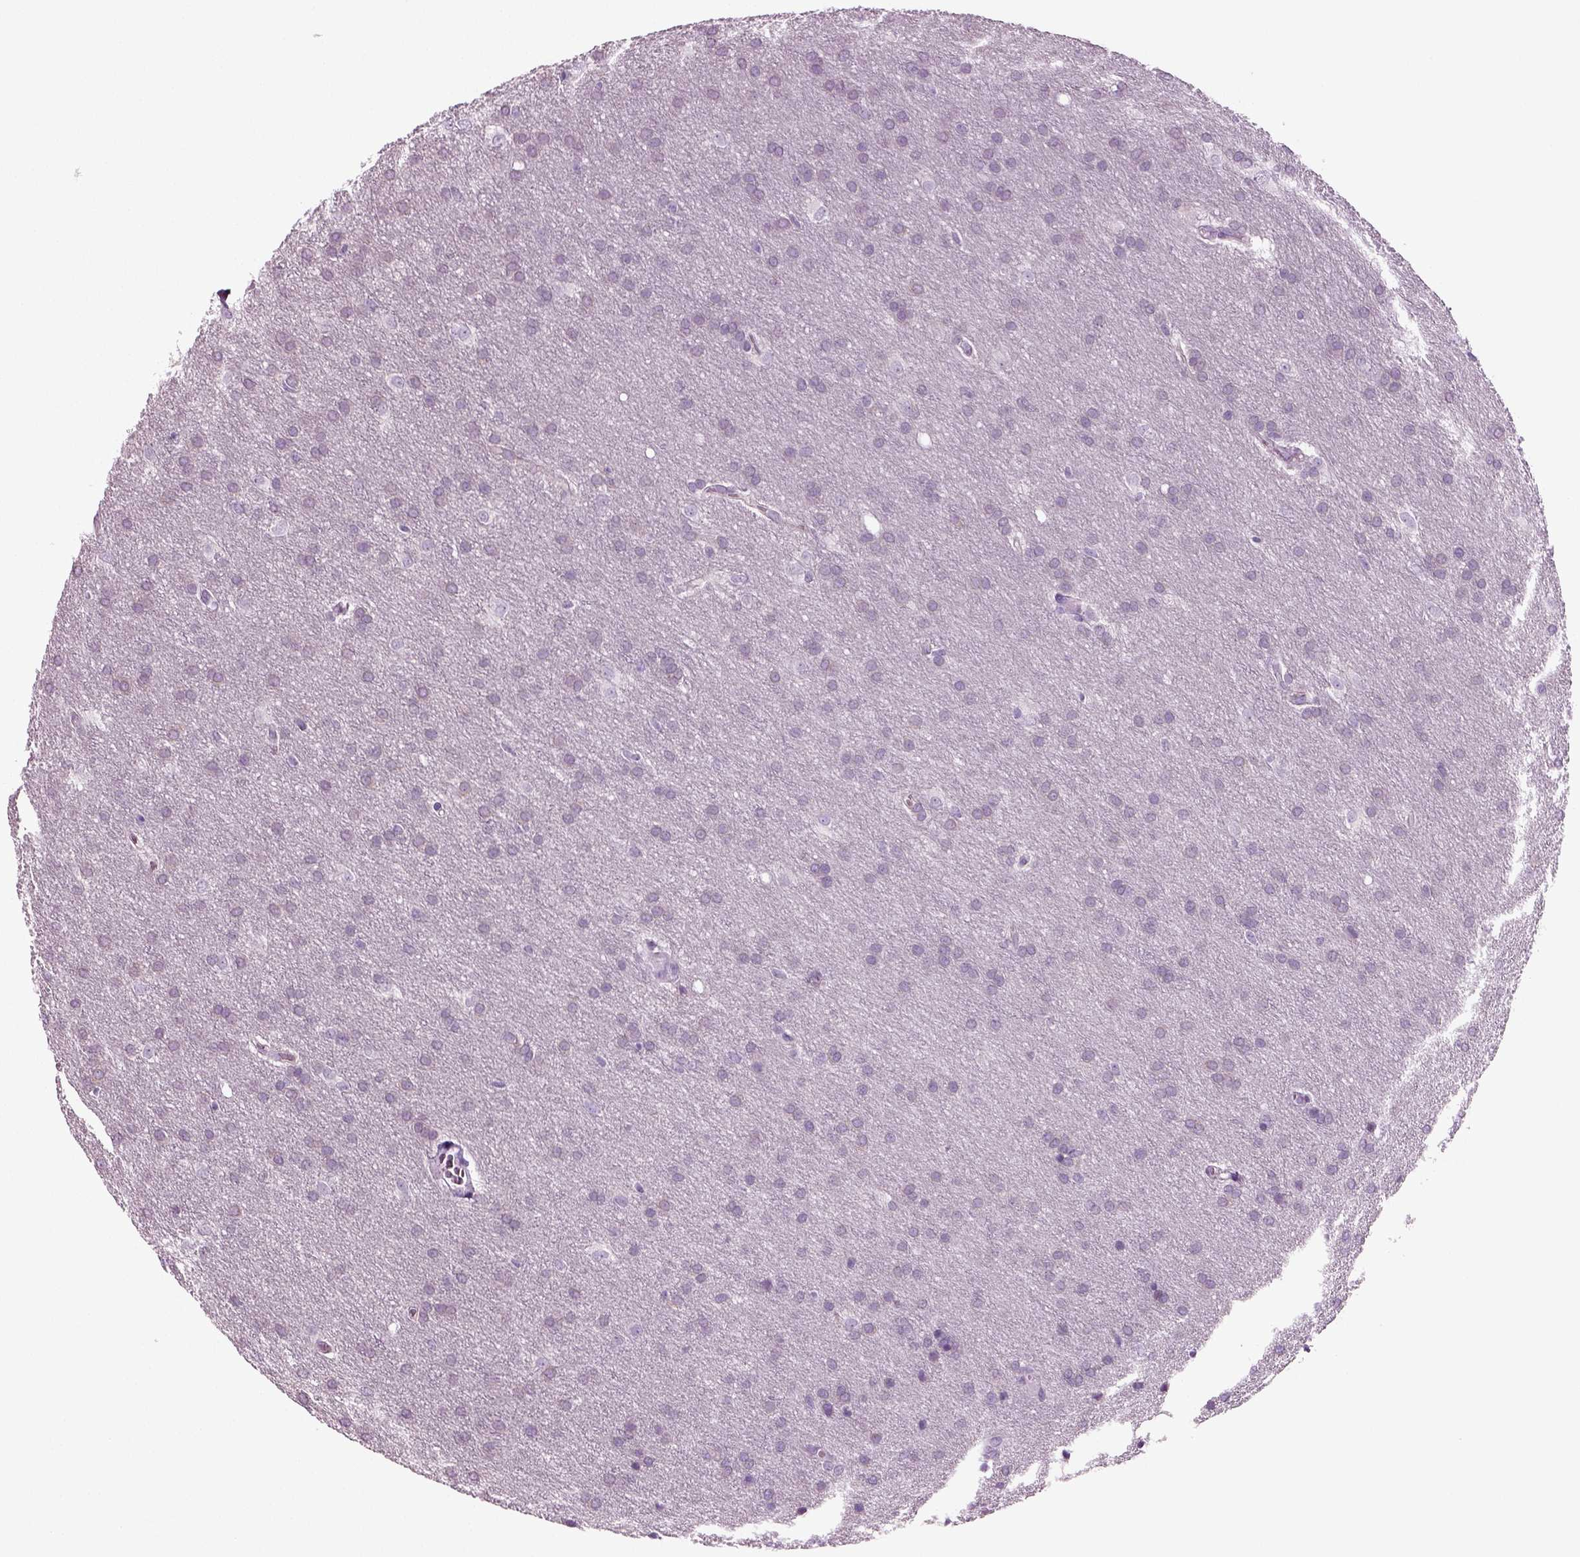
{"staining": {"intensity": "negative", "quantity": "none", "location": "none"}, "tissue": "glioma", "cell_type": "Tumor cells", "image_type": "cancer", "snomed": [{"axis": "morphology", "description": "Glioma, malignant, Low grade"}, {"axis": "topography", "description": "Brain"}], "caption": "An immunohistochemistry micrograph of glioma is shown. There is no staining in tumor cells of glioma.", "gene": "CRABP1", "patient": {"sex": "female", "age": 32}}